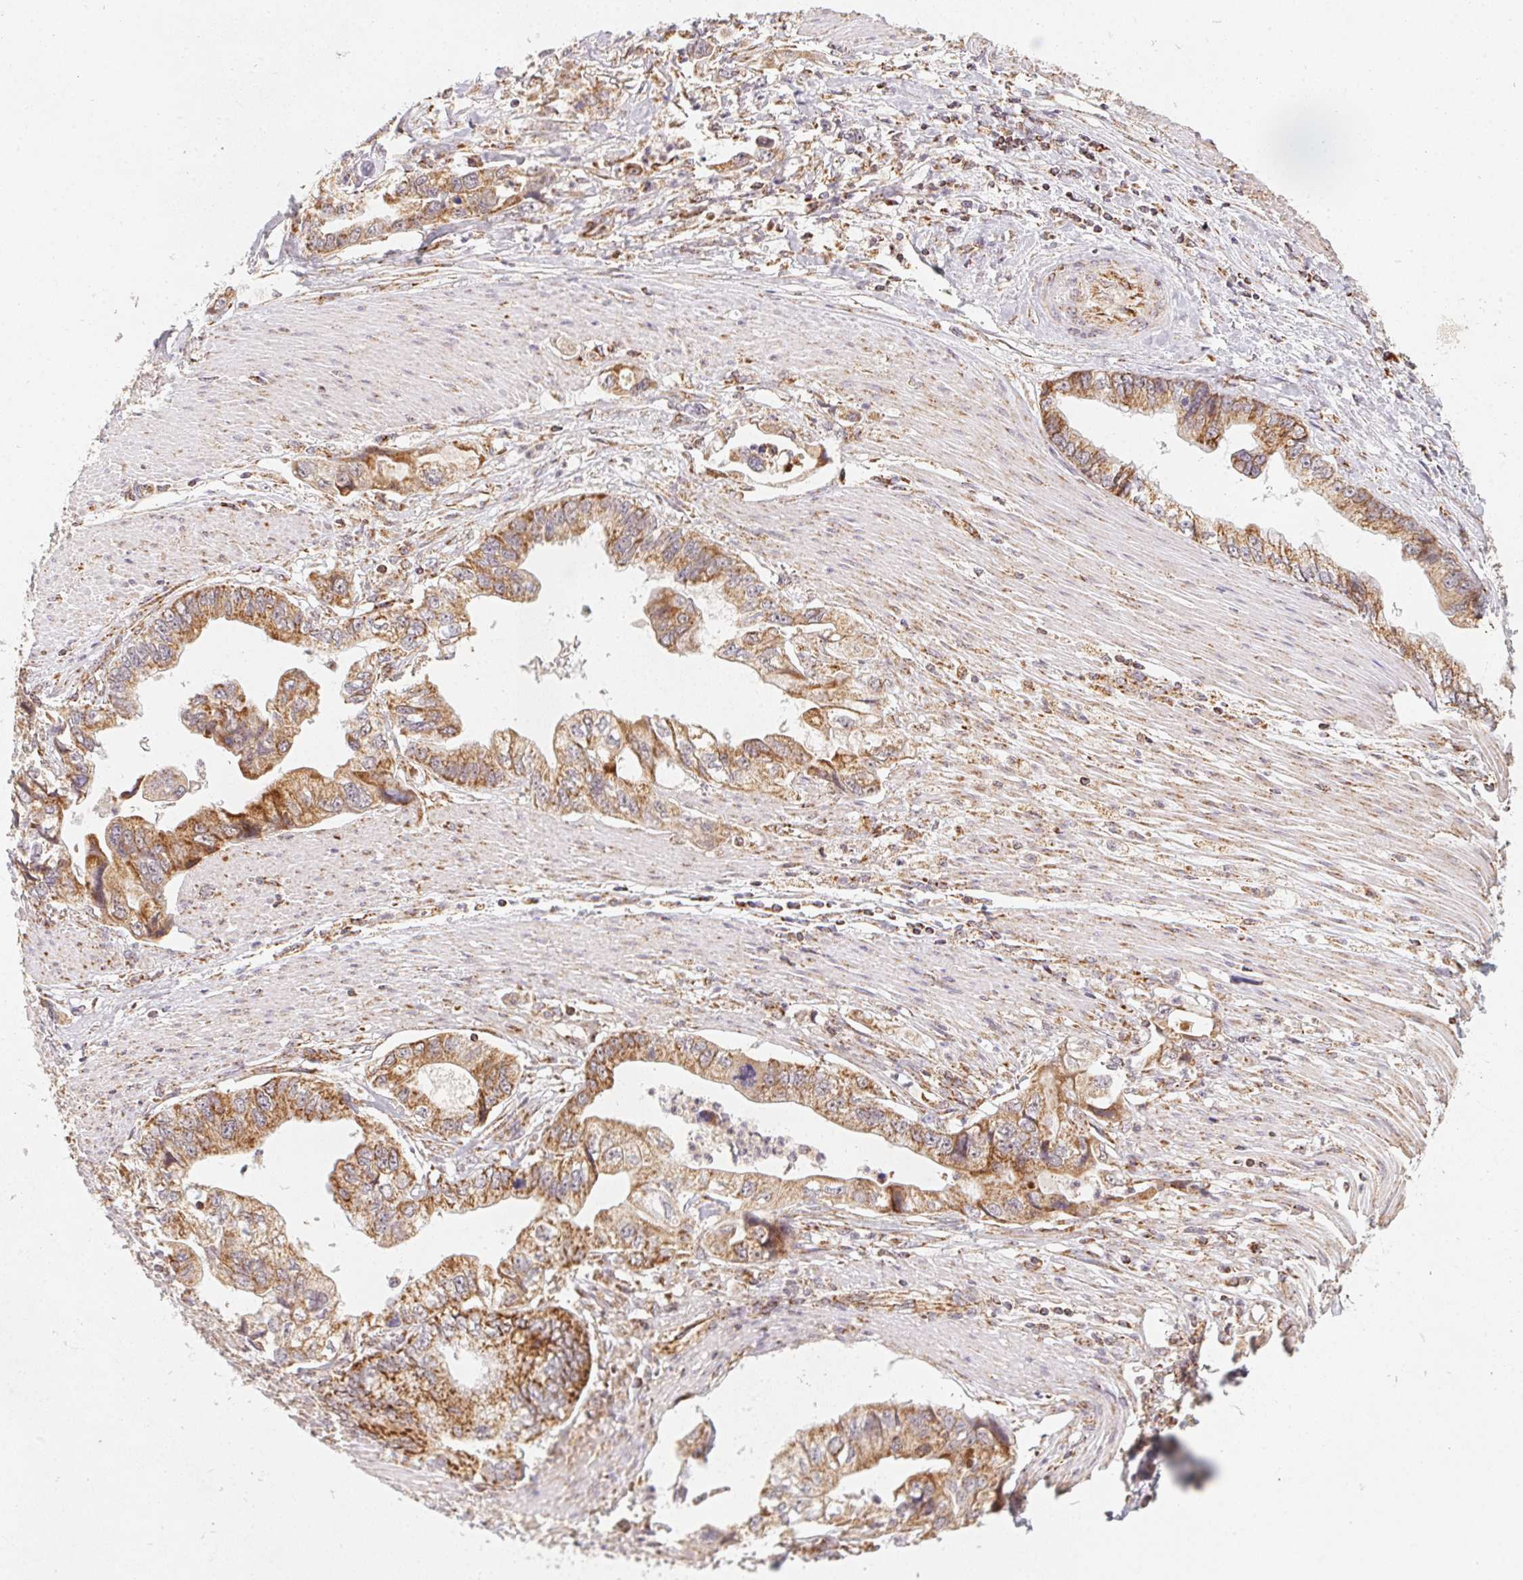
{"staining": {"intensity": "moderate", "quantity": ">75%", "location": "cytoplasmic/membranous"}, "tissue": "stomach cancer", "cell_type": "Tumor cells", "image_type": "cancer", "snomed": [{"axis": "morphology", "description": "Adenocarcinoma, NOS"}, {"axis": "topography", "description": "Pancreas"}, {"axis": "topography", "description": "Stomach, upper"}], "caption": "Immunohistochemical staining of human stomach cancer (adenocarcinoma) demonstrates medium levels of moderate cytoplasmic/membranous positivity in approximately >75% of tumor cells.", "gene": "NDUFS6", "patient": {"sex": "male", "age": 77}}